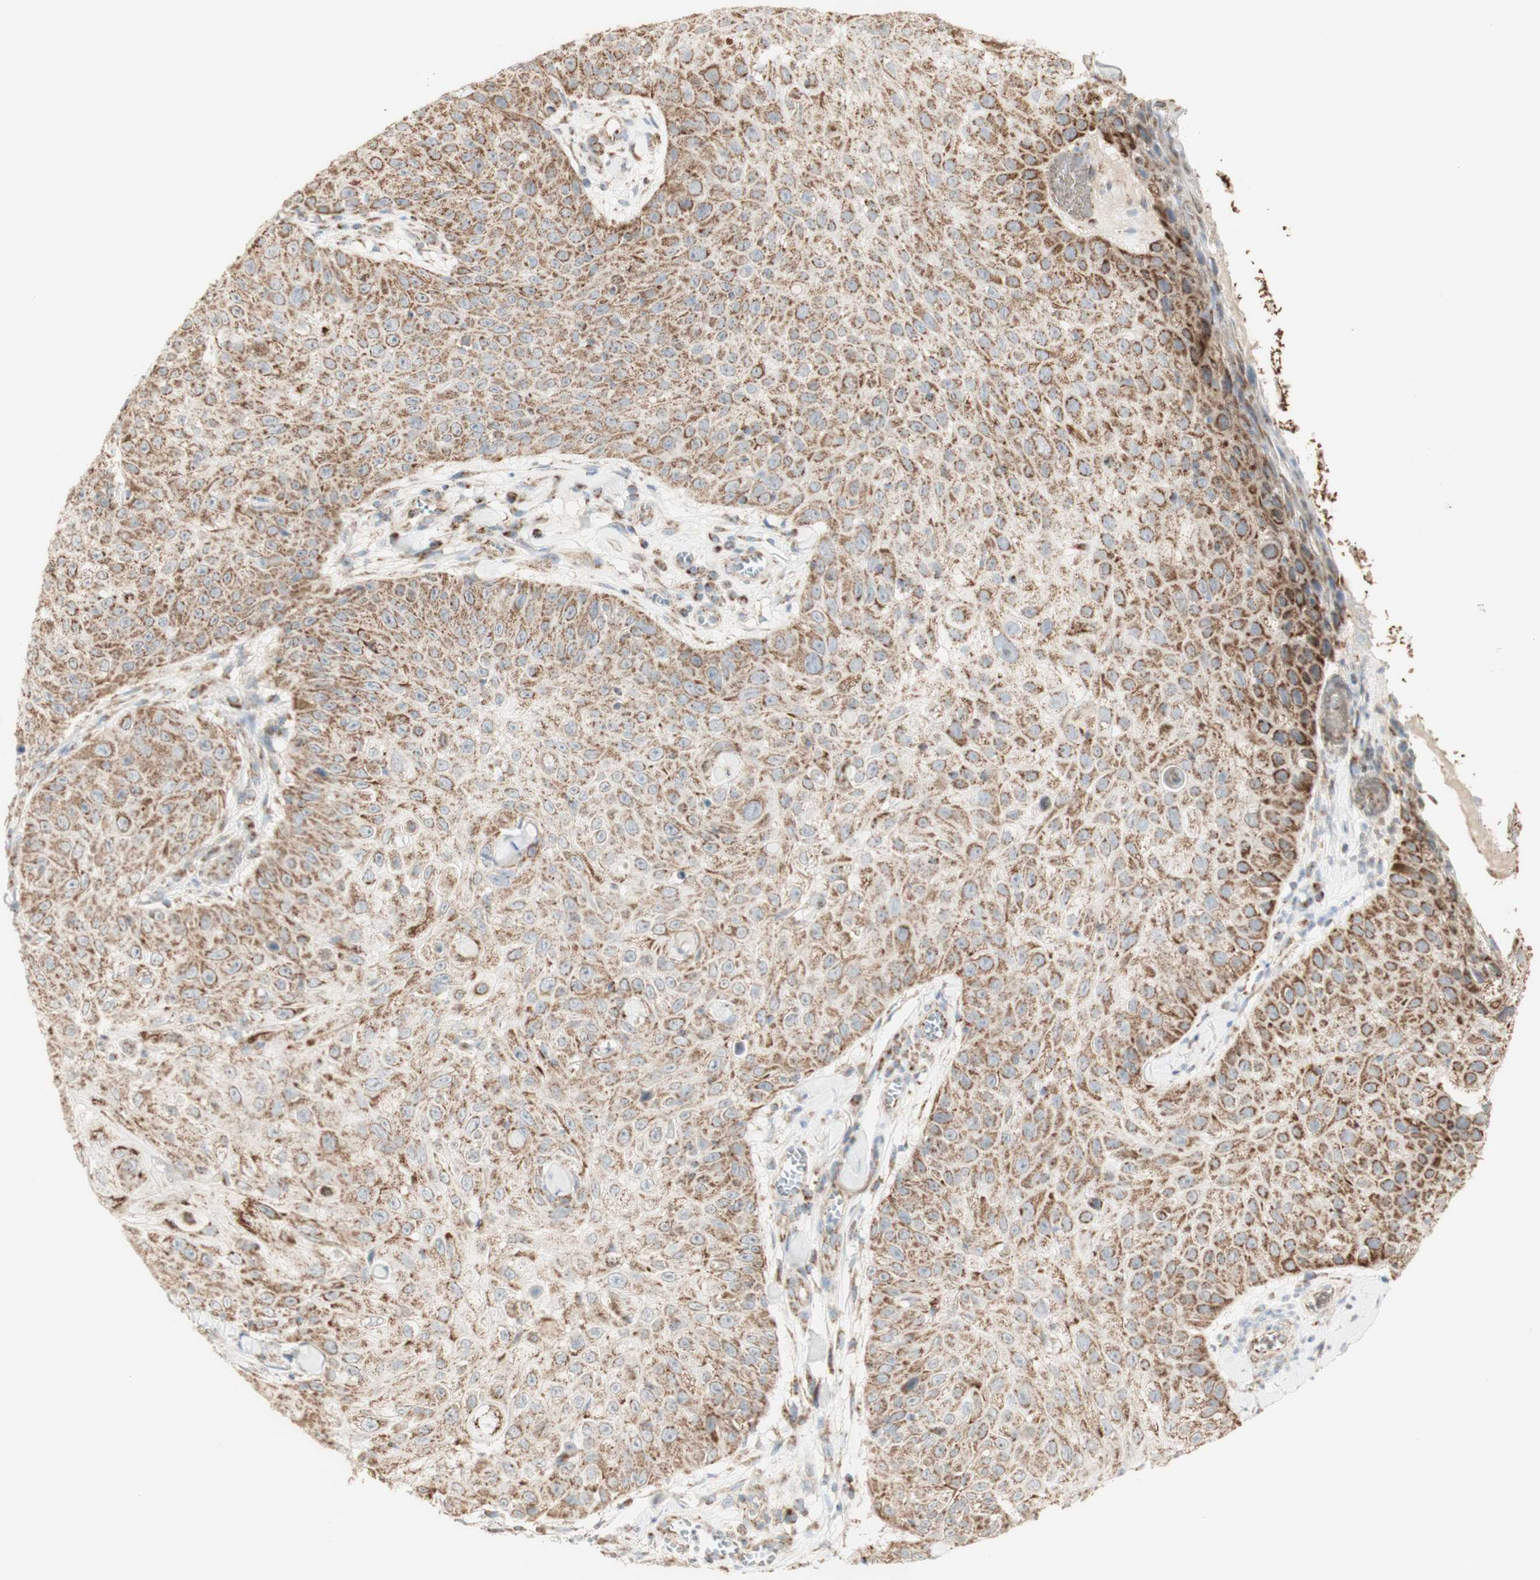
{"staining": {"intensity": "moderate", "quantity": ">75%", "location": "cytoplasmic/membranous"}, "tissue": "skin cancer", "cell_type": "Tumor cells", "image_type": "cancer", "snomed": [{"axis": "morphology", "description": "Squamous cell carcinoma, NOS"}, {"axis": "topography", "description": "Skin"}], "caption": "A micrograph of human skin cancer (squamous cell carcinoma) stained for a protein exhibits moderate cytoplasmic/membranous brown staining in tumor cells.", "gene": "LETM1", "patient": {"sex": "male", "age": 86}}